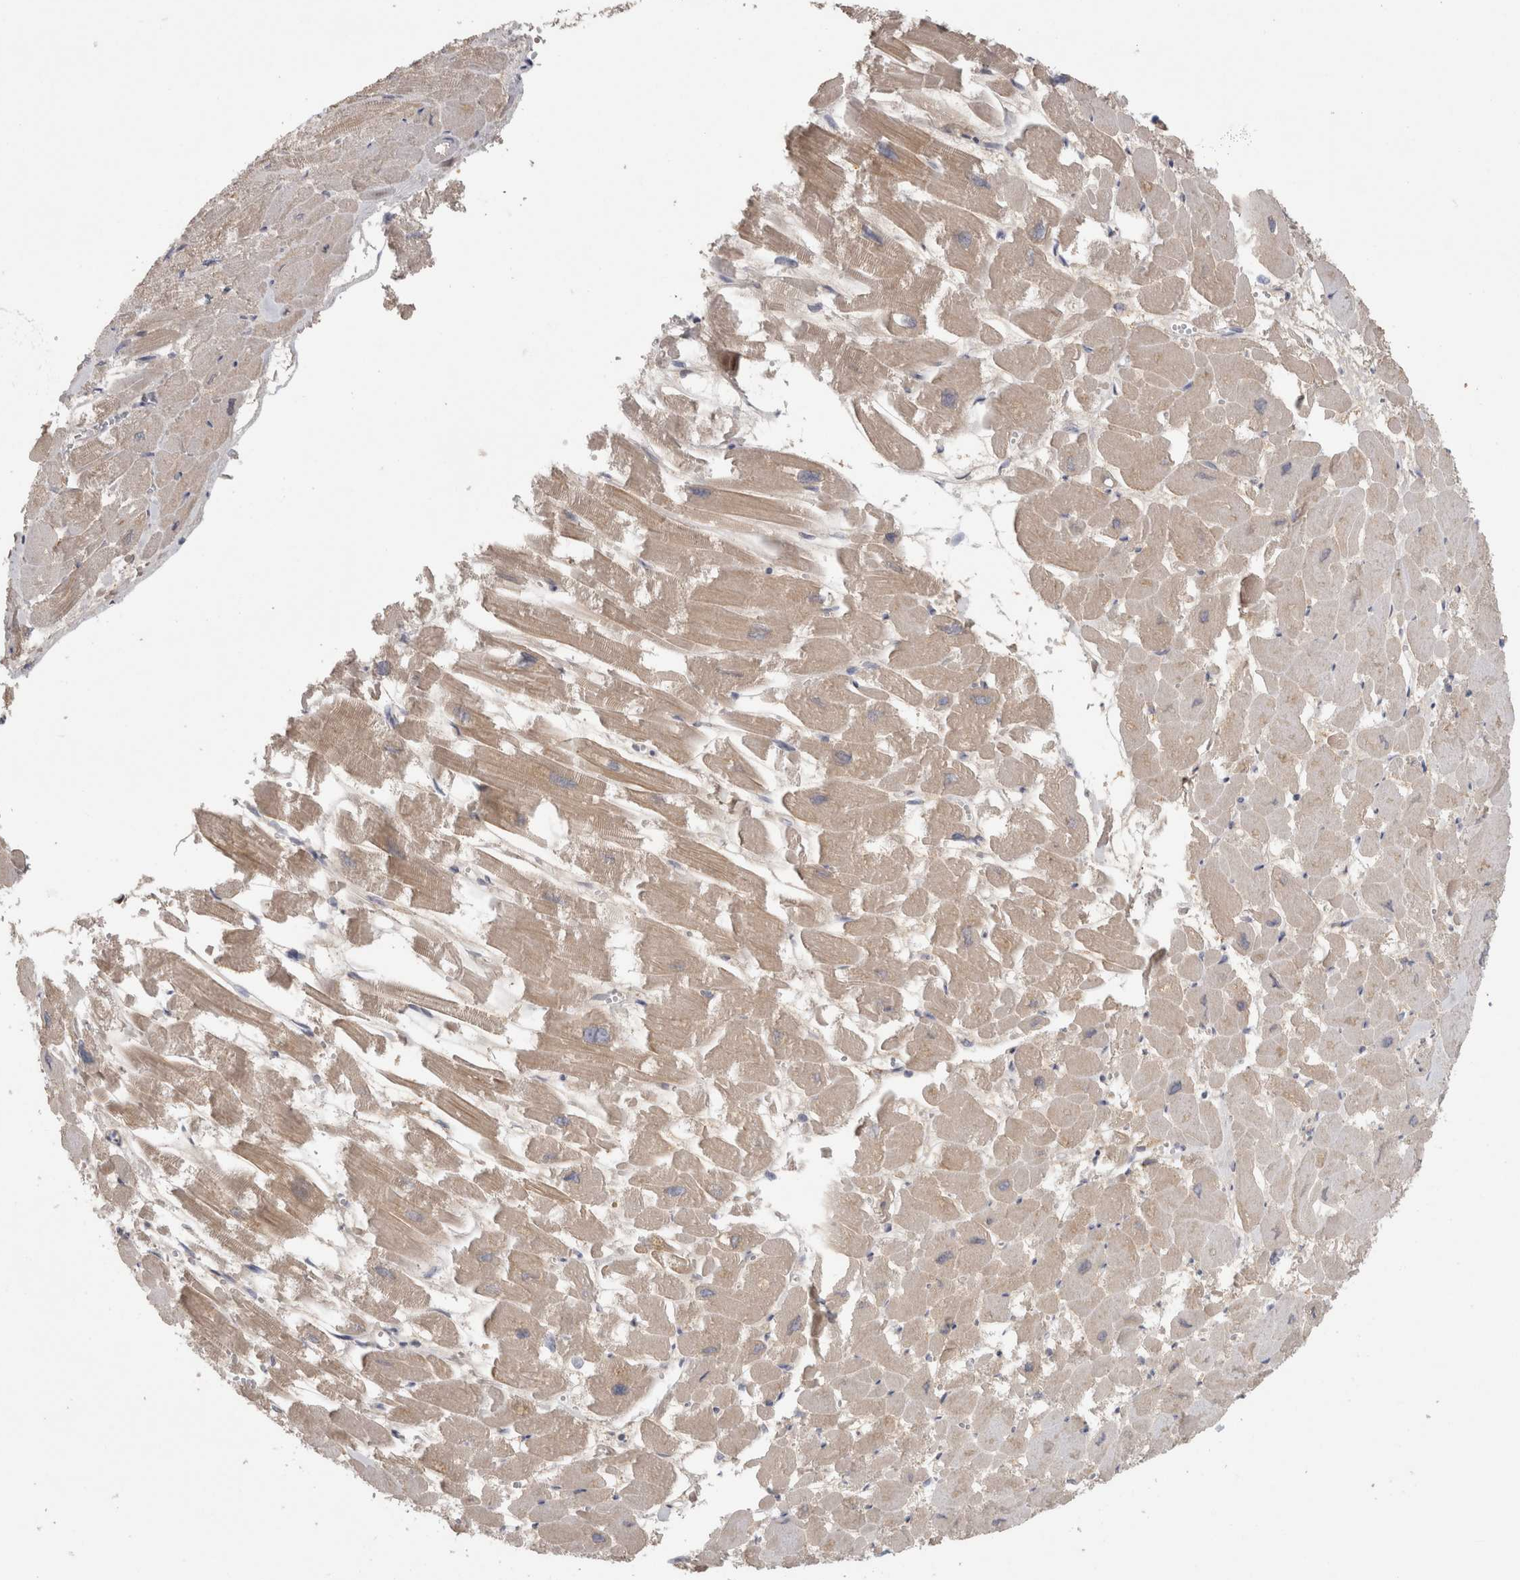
{"staining": {"intensity": "weak", "quantity": ">75%", "location": "cytoplasmic/membranous"}, "tissue": "heart muscle", "cell_type": "Cardiomyocytes", "image_type": "normal", "snomed": [{"axis": "morphology", "description": "Normal tissue, NOS"}, {"axis": "topography", "description": "Heart"}], "caption": "High-power microscopy captured an IHC photomicrograph of unremarkable heart muscle, revealing weak cytoplasmic/membranous positivity in approximately >75% of cardiomyocytes. (DAB (3,3'-diaminobenzidine) IHC with brightfield microscopy, high magnification).", "gene": "PIGP", "patient": {"sex": "male", "age": 54}}